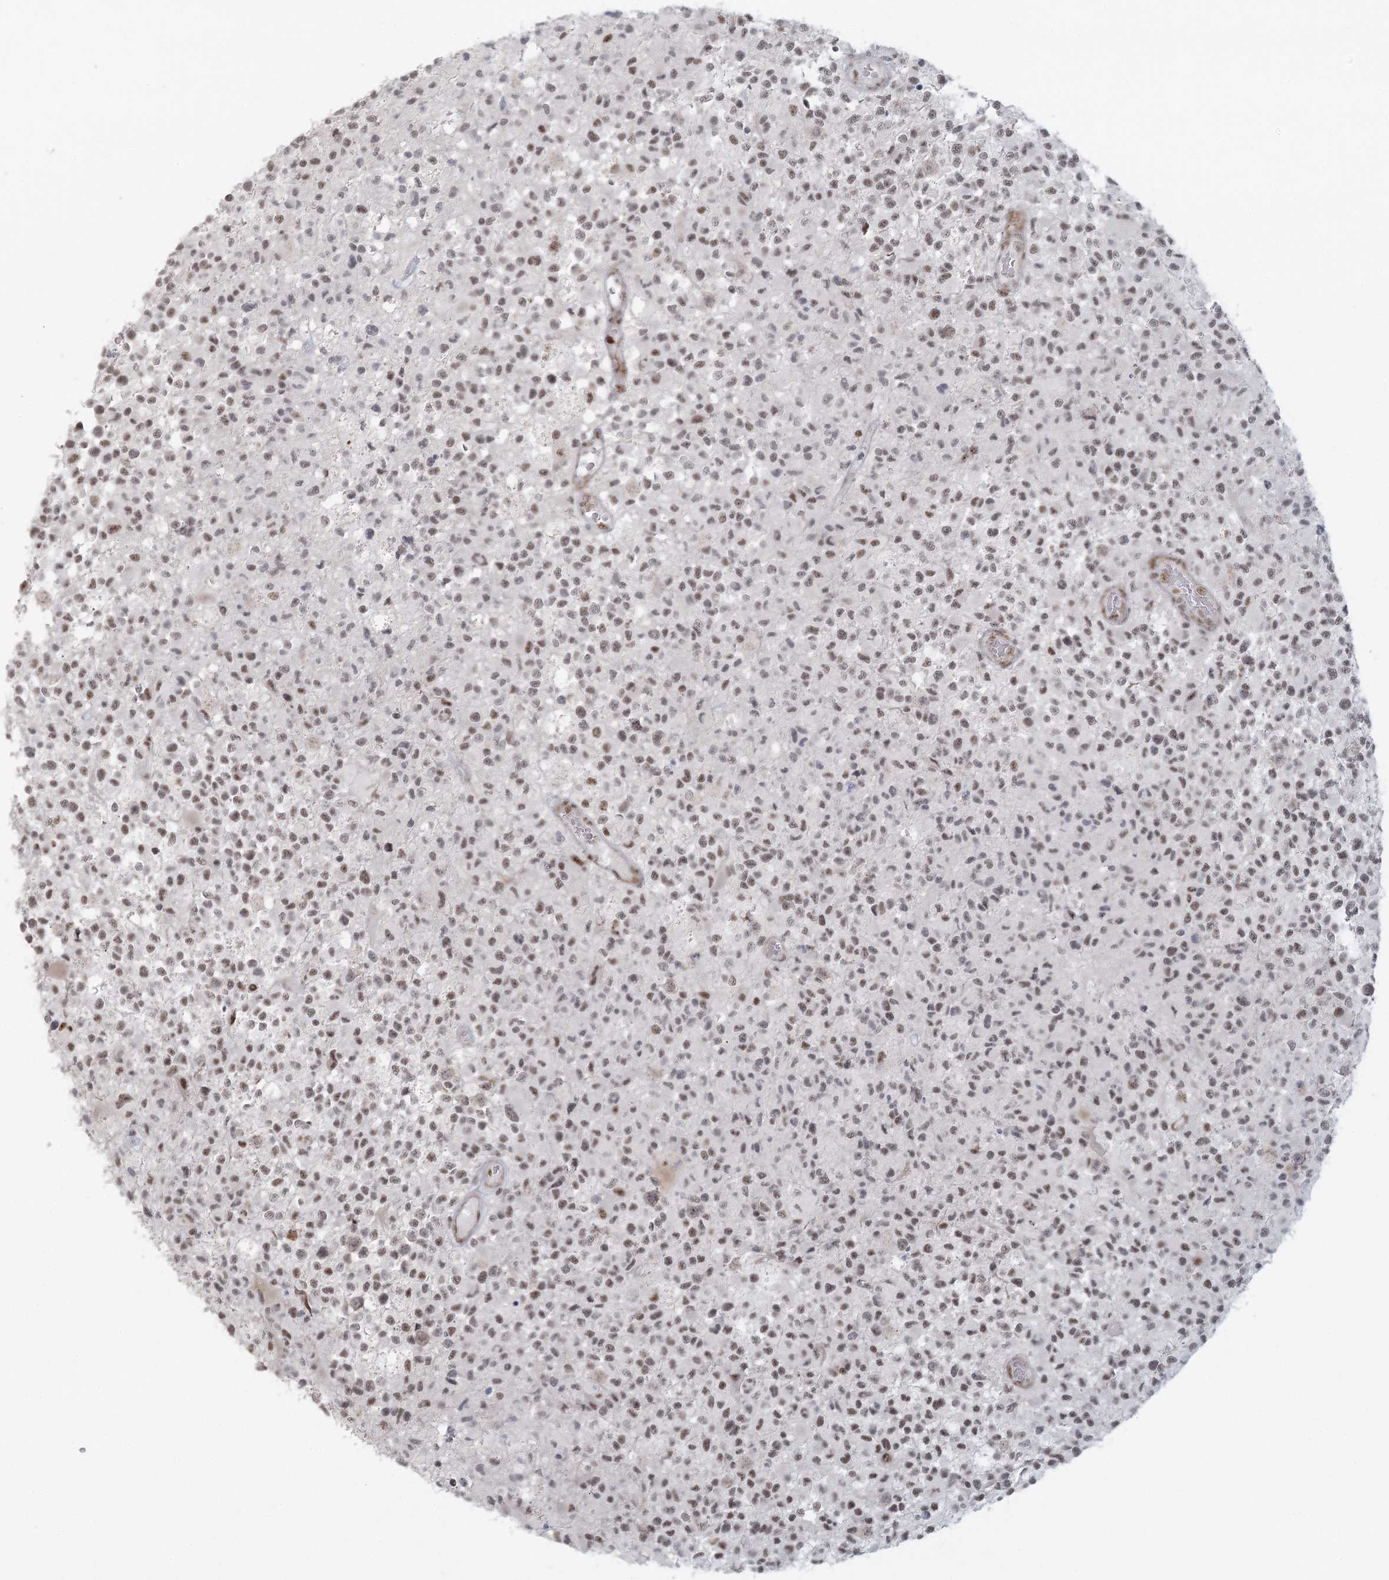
{"staining": {"intensity": "moderate", "quantity": ">75%", "location": "nuclear"}, "tissue": "glioma", "cell_type": "Tumor cells", "image_type": "cancer", "snomed": [{"axis": "morphology", "description": "Glioma, malignant, High grade"}, {"axis": "morphology", "description": "Glioblastoma, NOS"}, {"axis": "topography", "description": "Brain"}], "caption": "Approximately >75% of tumor cells in glioblastoma display moderate nuclear protein staining as visualized by brown immunohistochemical staining.", "gene": "U2SURP", "patient": {"sex": "male", "age": 60}}